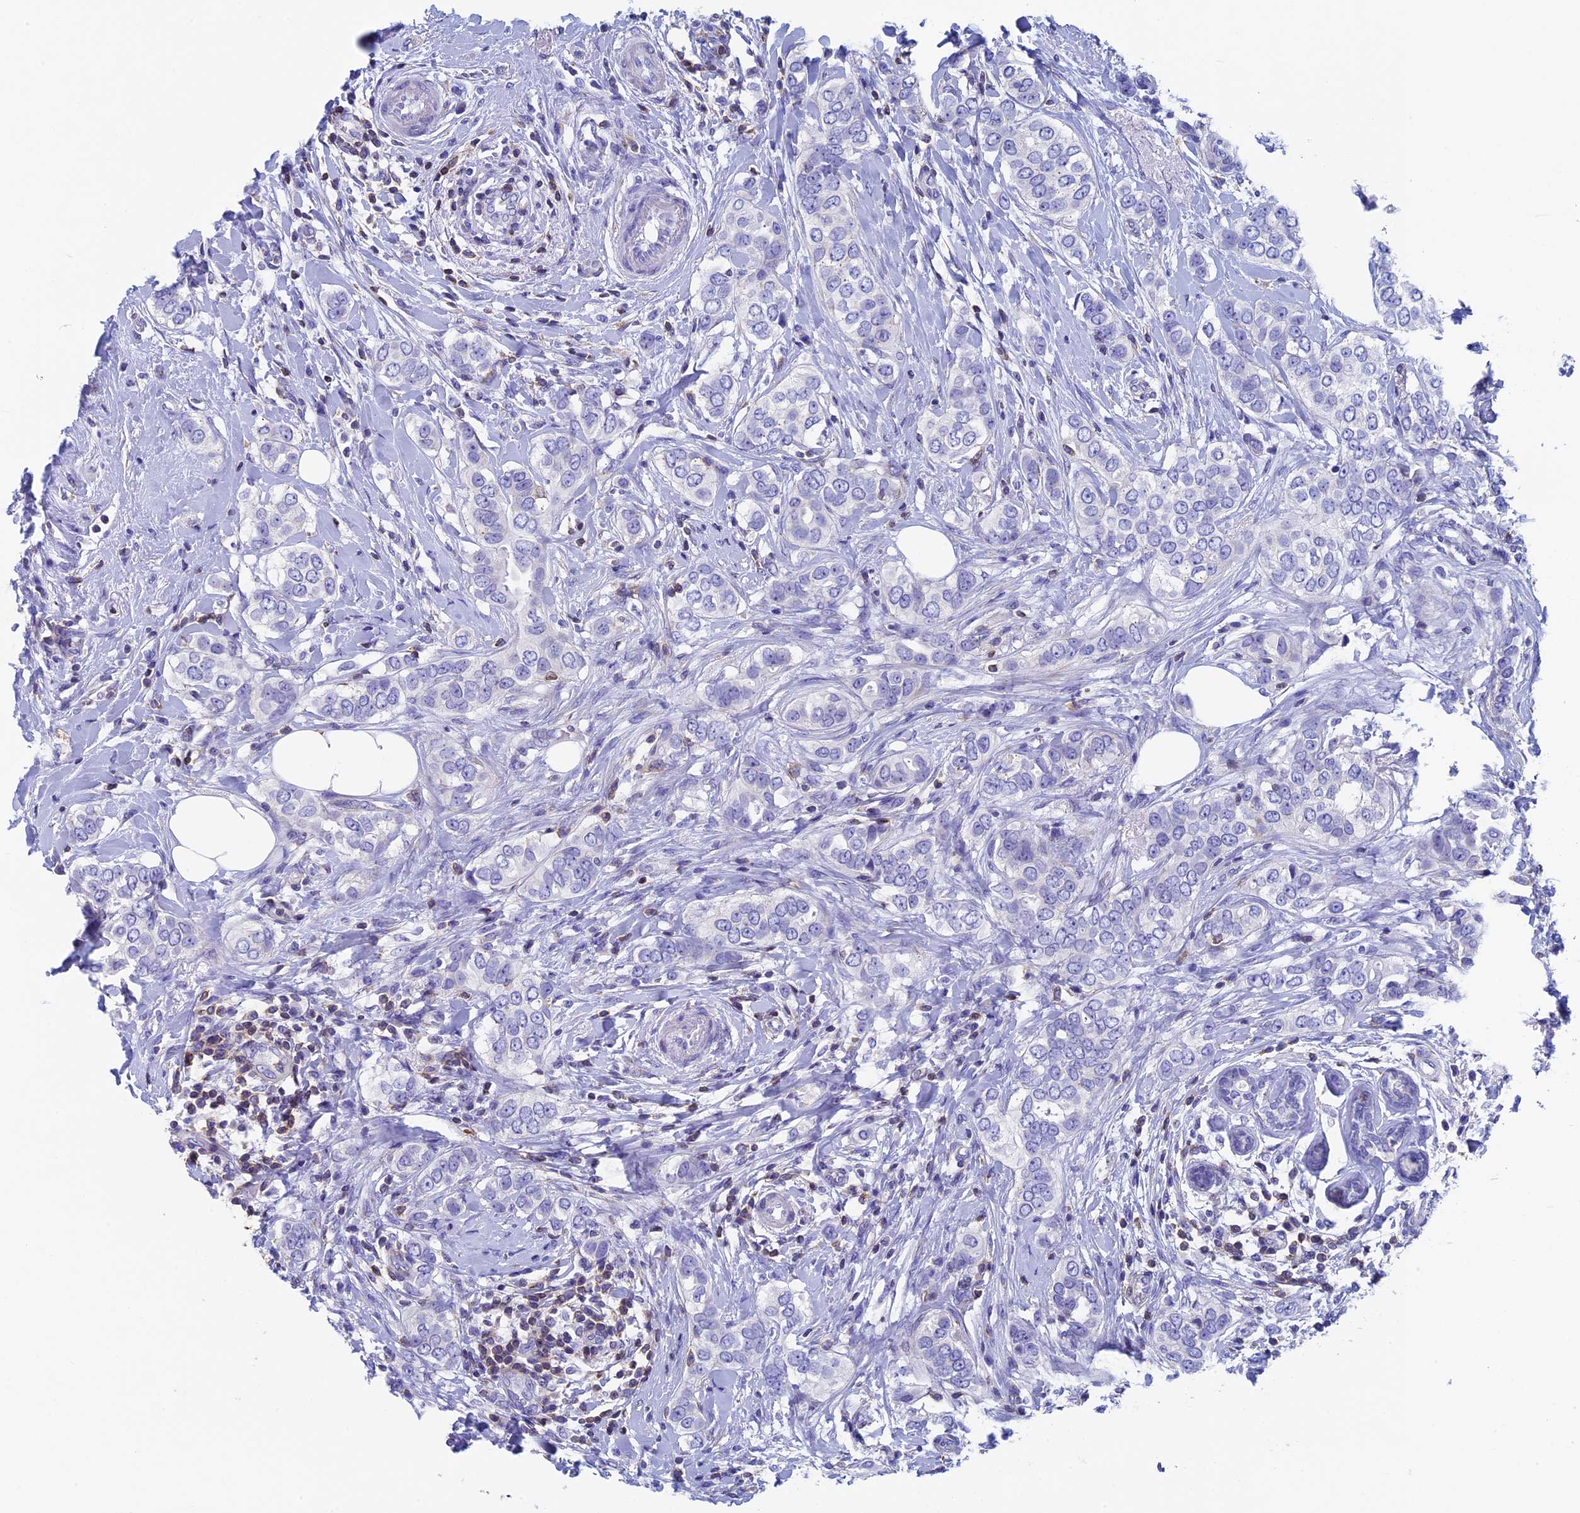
{"staining": {"intensity": "negative", "quantity": "none", "location": "none"}, "tissue": "breast cancer", "cell_type": "Tumor cells", "image_type": "cancer", "snomed": [{"axis": "morphology", "description": "Lobular carcinoma"}, {"axis": "topography", "description": "Breast"}], "caption": "Immunohistochemistry (IHC) image of lobular carcinoma (breast) stained for a protein (brown), which reveals no staining in tumor cells. Nuclei are stained in blue.", "gene": "SEPTIN1", "patient": {"sex": "female", "age": 51}}